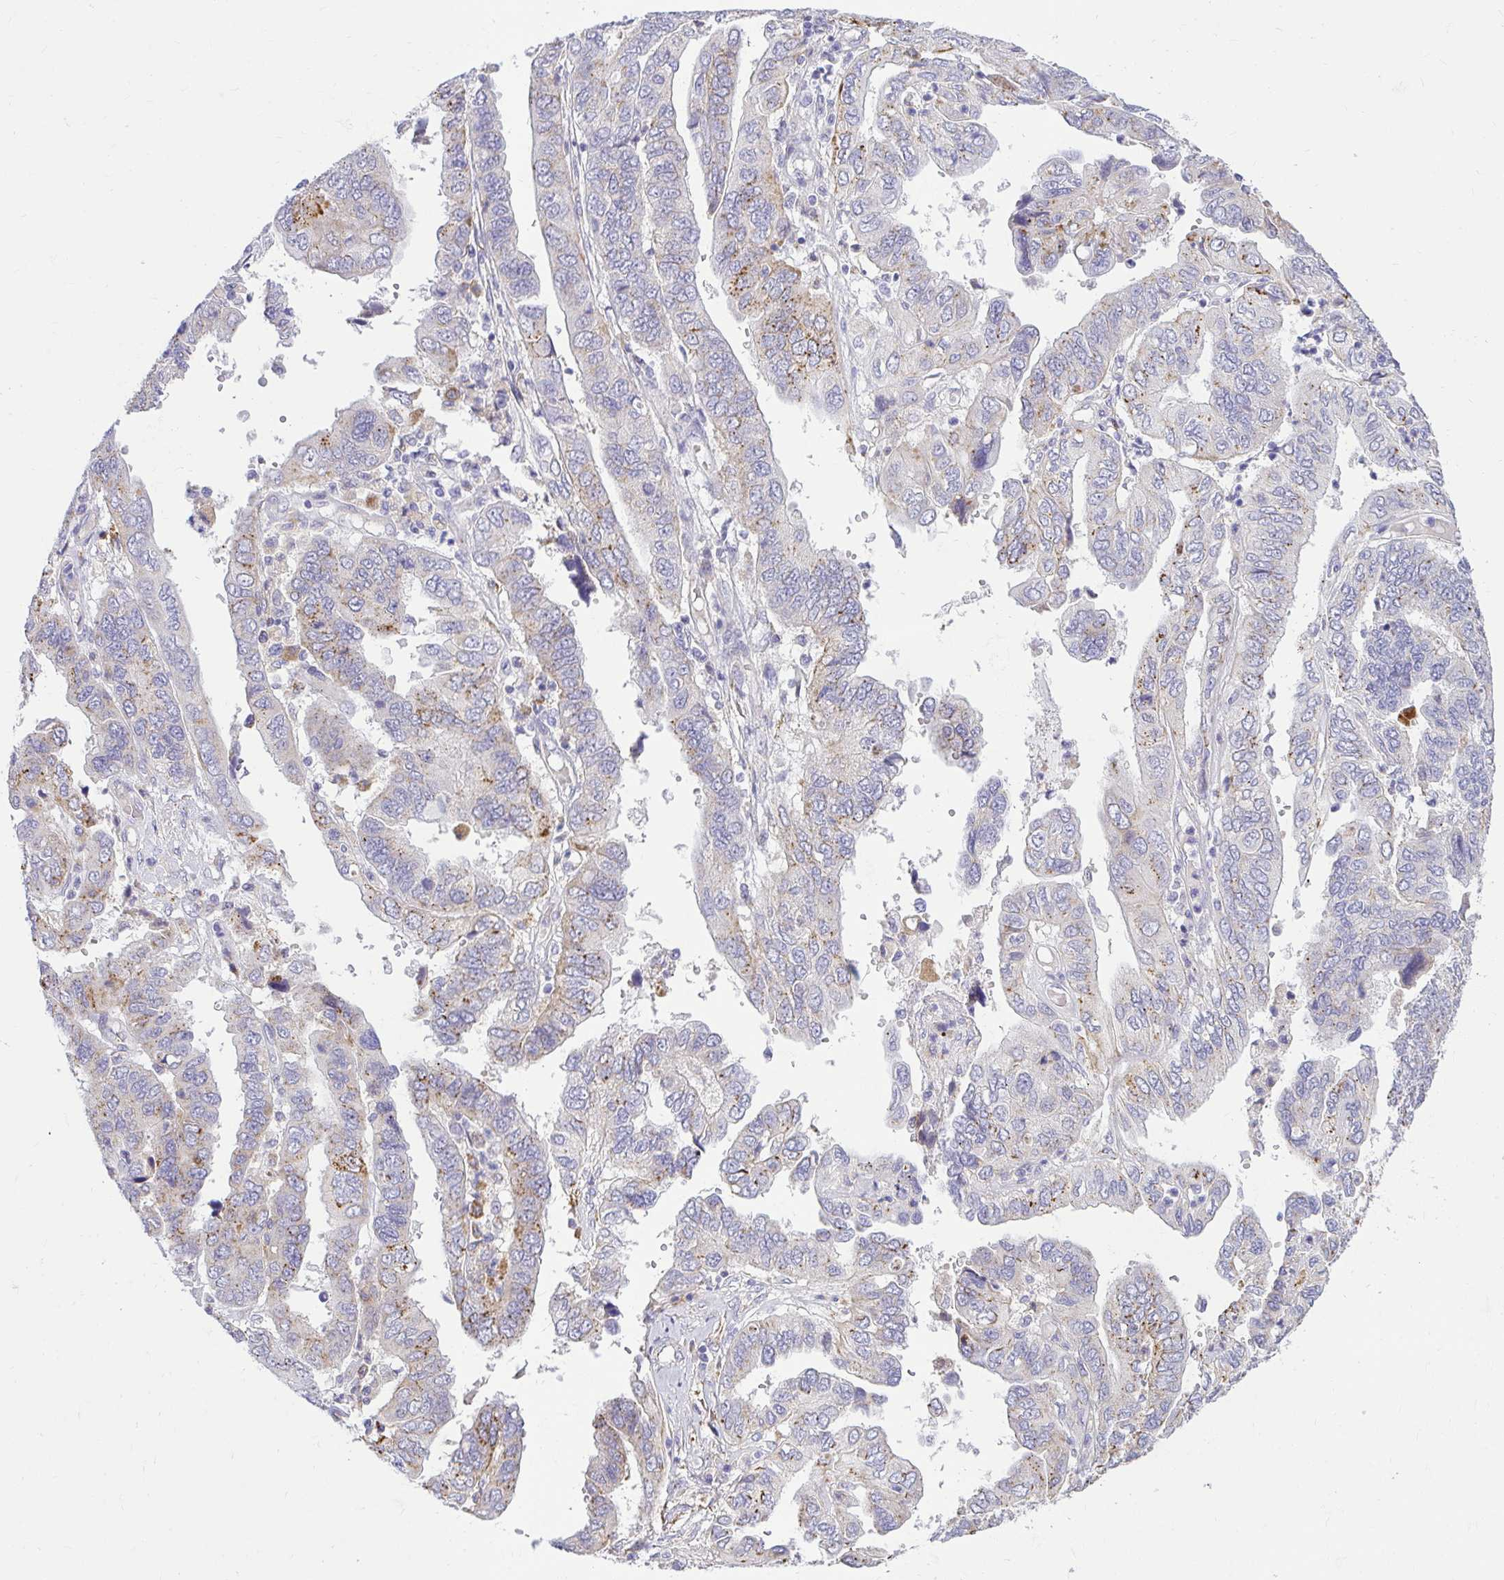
{"staining": {"intensity": "moderate", "quantity": "<25%", "location": "cytoplasmic/membranous"}, "tissue": "ovarian cancer", "cell_type": "Tumor cells", "image_type": "cancer", "snomed": [{"axis": "morphology", "description": "Cystadenocarcinoma, serous, NOS"}, {"axis": "topography", "description": "Ovary"}], "caption": "This histopathology image demonstrates ovarian cancer (serous cystadenocarcinoma) stained with IHC to label a protein in brown. The cytoplasmic/membranous of tumor cells show moderate positivity for the protein. Nuclei are counter-stained blue.", "gene": "PKN3", "patient": {"sex": "female", "age": 79}}